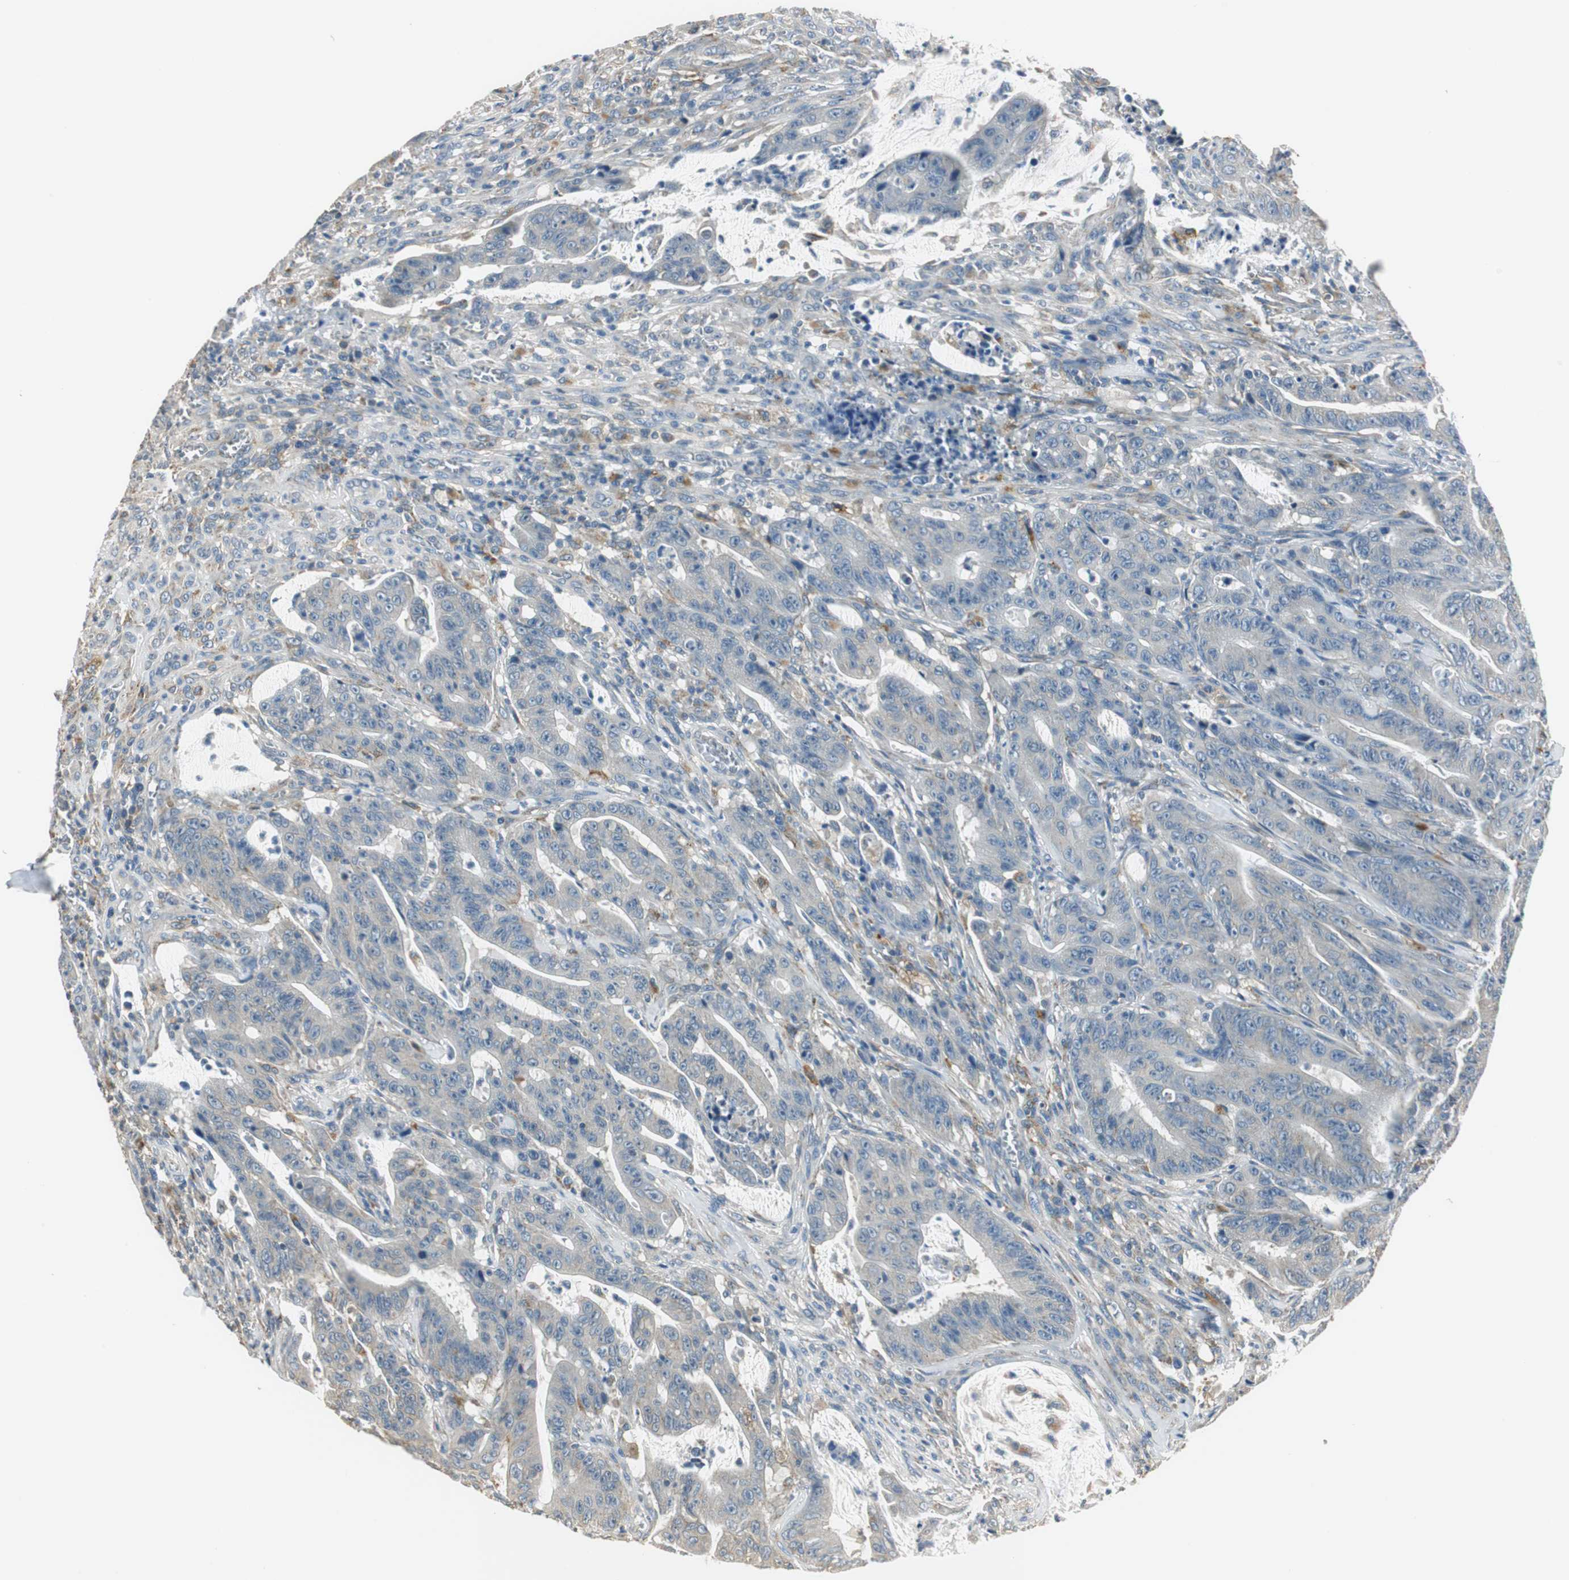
{"staining": {"intensity": "negative", "quantity": "none", "location": "none"}, "tissue": "colorectal cancer", "cell_type": "Tumor cells", "image_type": "cancer", "snomed": [{"axis": "morphology", "description": "Adenocarcinoma, NOS"}, {"axis": "topography", "description": "Colon"}], "caption": "Adenocarcinoma (colorectal) stained for a protein using immunohistochemistry (IHC) displays no expression tumor cells.", "gene": "NIT1", "patient": {"sex": "male", "age": 45}}